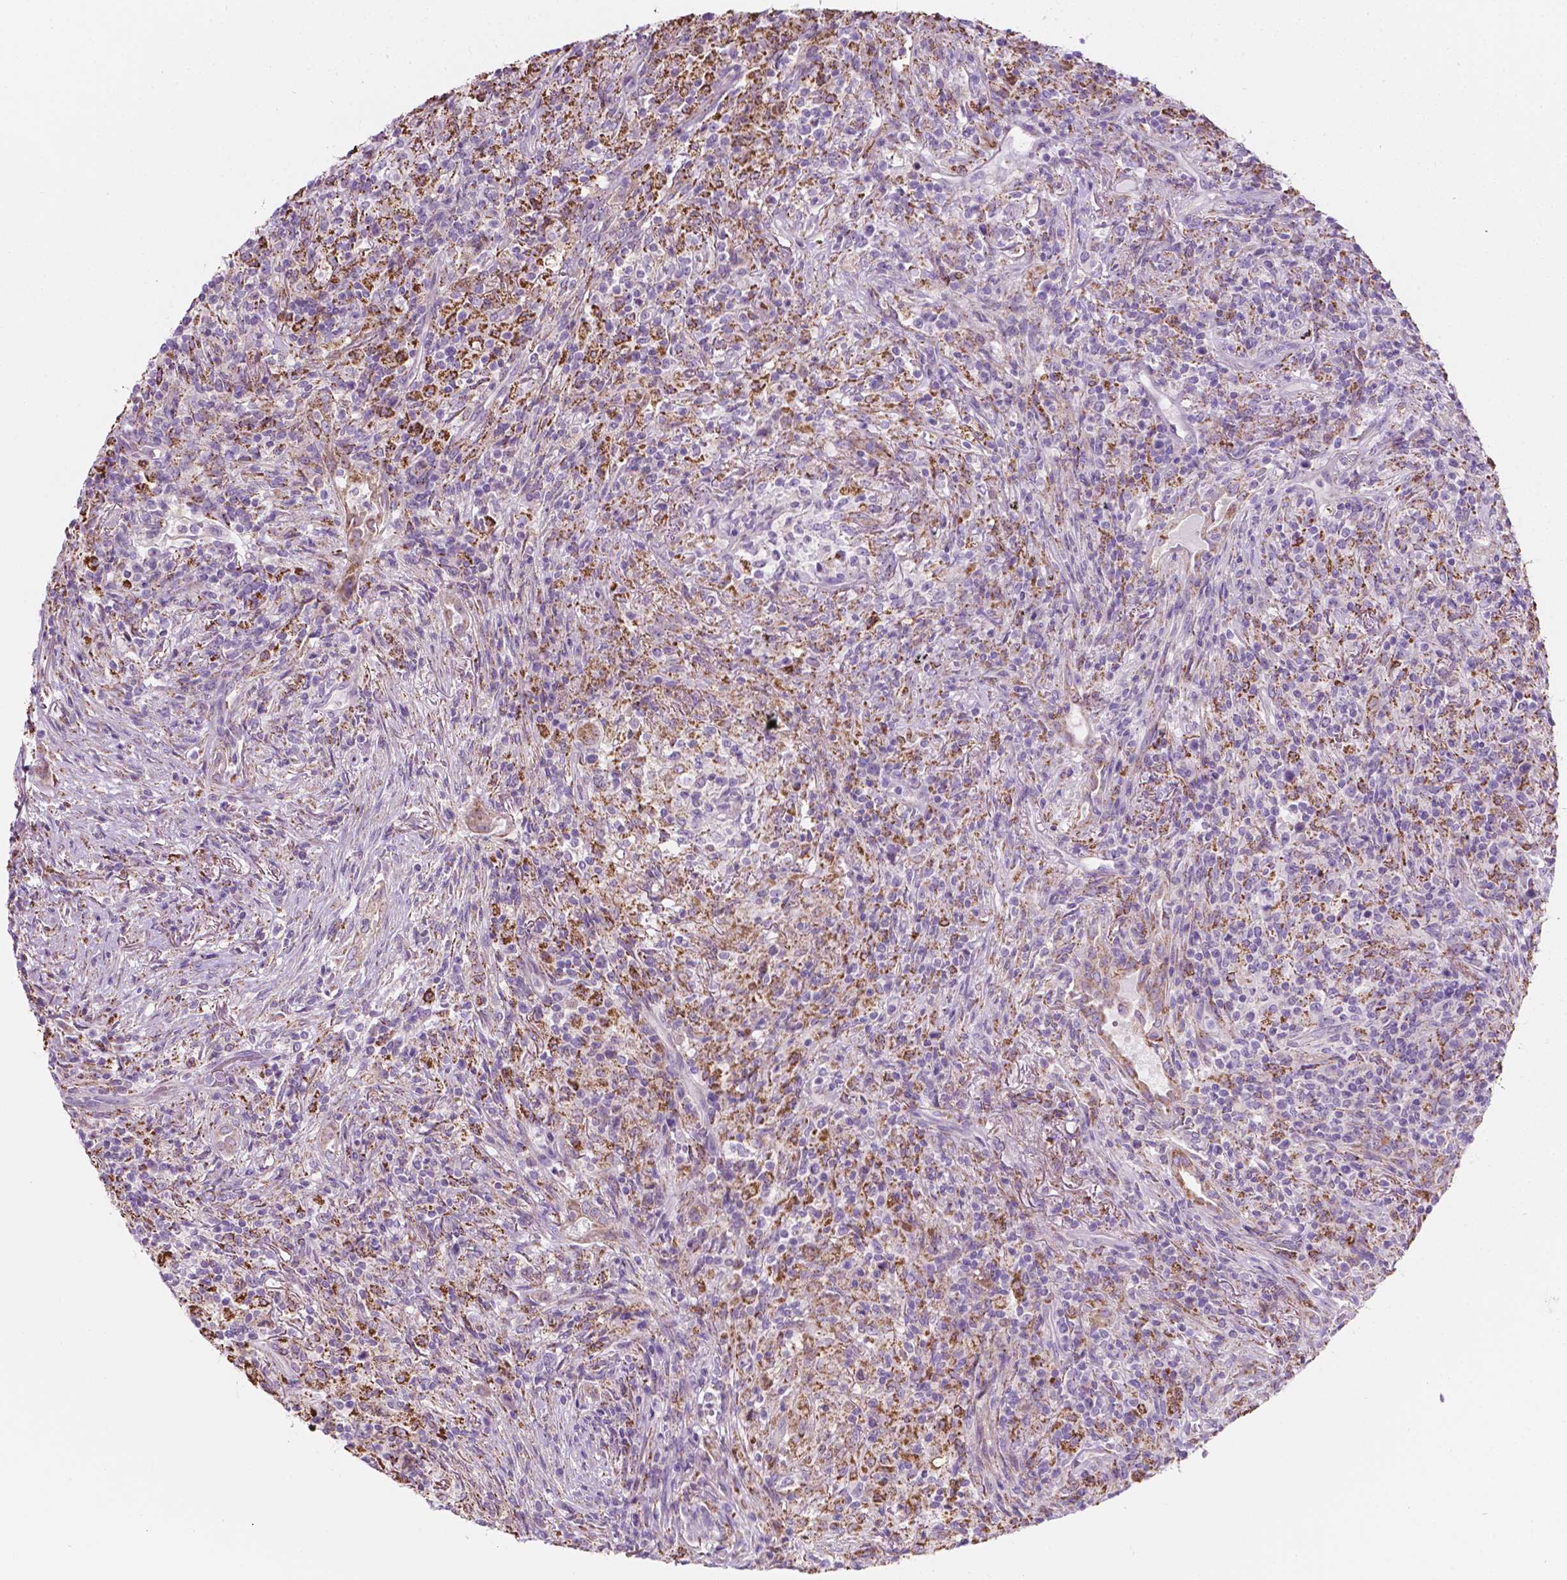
{"staining": {"intensity": "moderate", "quantity": "<25%", "location": "cytoplasmic/membranous"}, "tissue": "lymphoma", "cell_type": "Tumor cells", "image_type": "cancer", "snomed": [{"axis": "morphology", "description": "Malignant lymphoma, non-Hodgkin's type, High grade"}, {"axis": "topography", "description": "Lung"}], "caption": "Immunohistochemistry histopathology image of neoplastic tissue: high-grade malignant lymphoma, non-Hodgkin's type stained using immunohistochemistry reveals low levels of moderate protein expression localized specifically in the cytoplasmic/membranous of tumor cells, appearing as a cytoplasmic/membranous brown color.", "gene": "NOS1AP", "patient": {"sex": "male", "age": 79}}